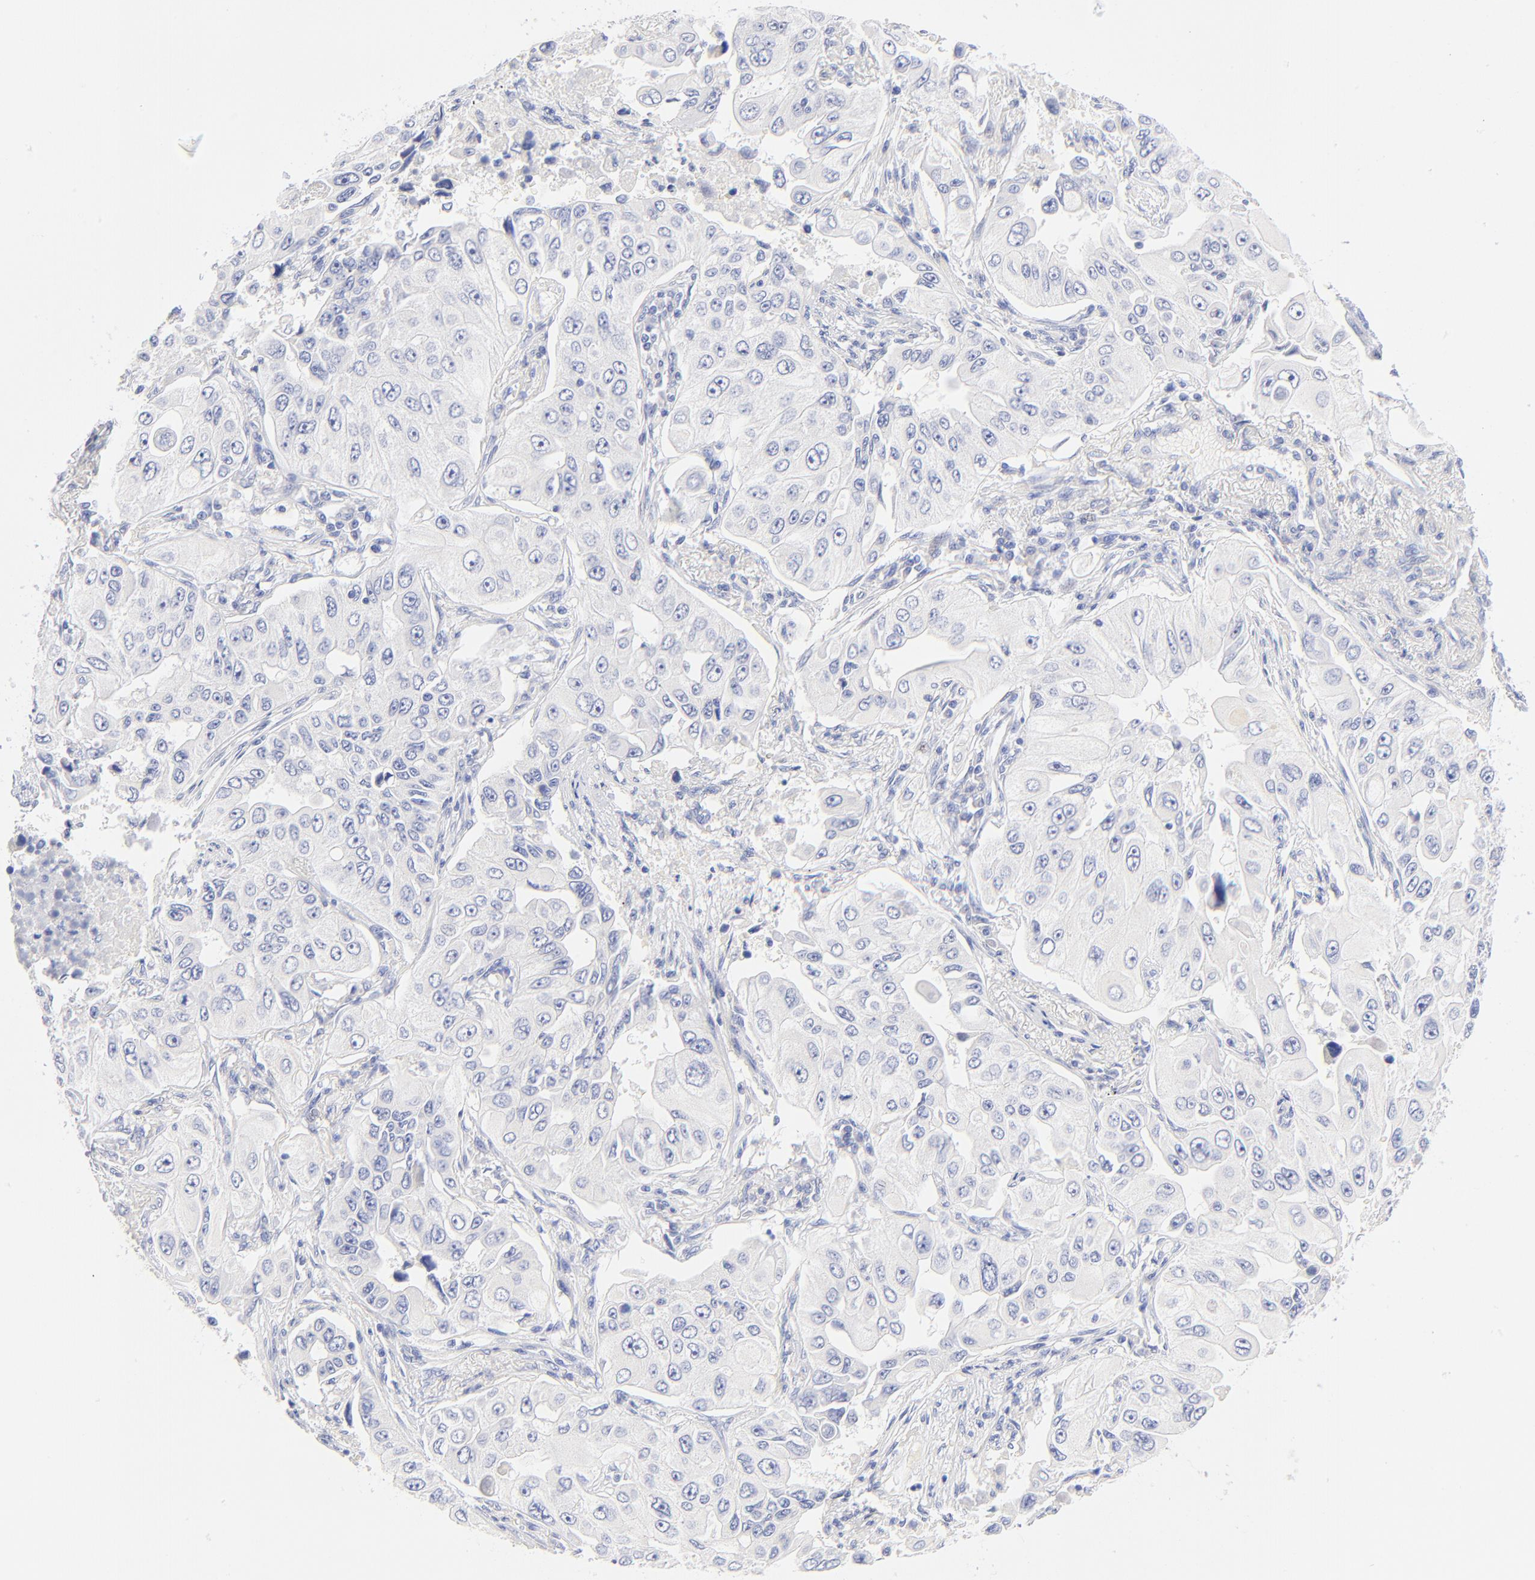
{"staining": {"intensity": "negative", "quantity": "none", "location": "none"}, "tissue": "lung cancer", "cell_type": "Tumor cells", "image_type": "cancer", "snomed": [{"axis": "morphology", "description": "Adenocarcinoma, NOS"}, {"axis": "topography", "description": "Lung"}], "caption": "An immunohistochemistry (IHC) image of lung cancer (adenocarcinoma) is shown. There is no staining in tumor cells of lung cancer (adenocarcinoma).", "gene": "SULT4A1", "patient": {"sex": "male", "age": 84}}